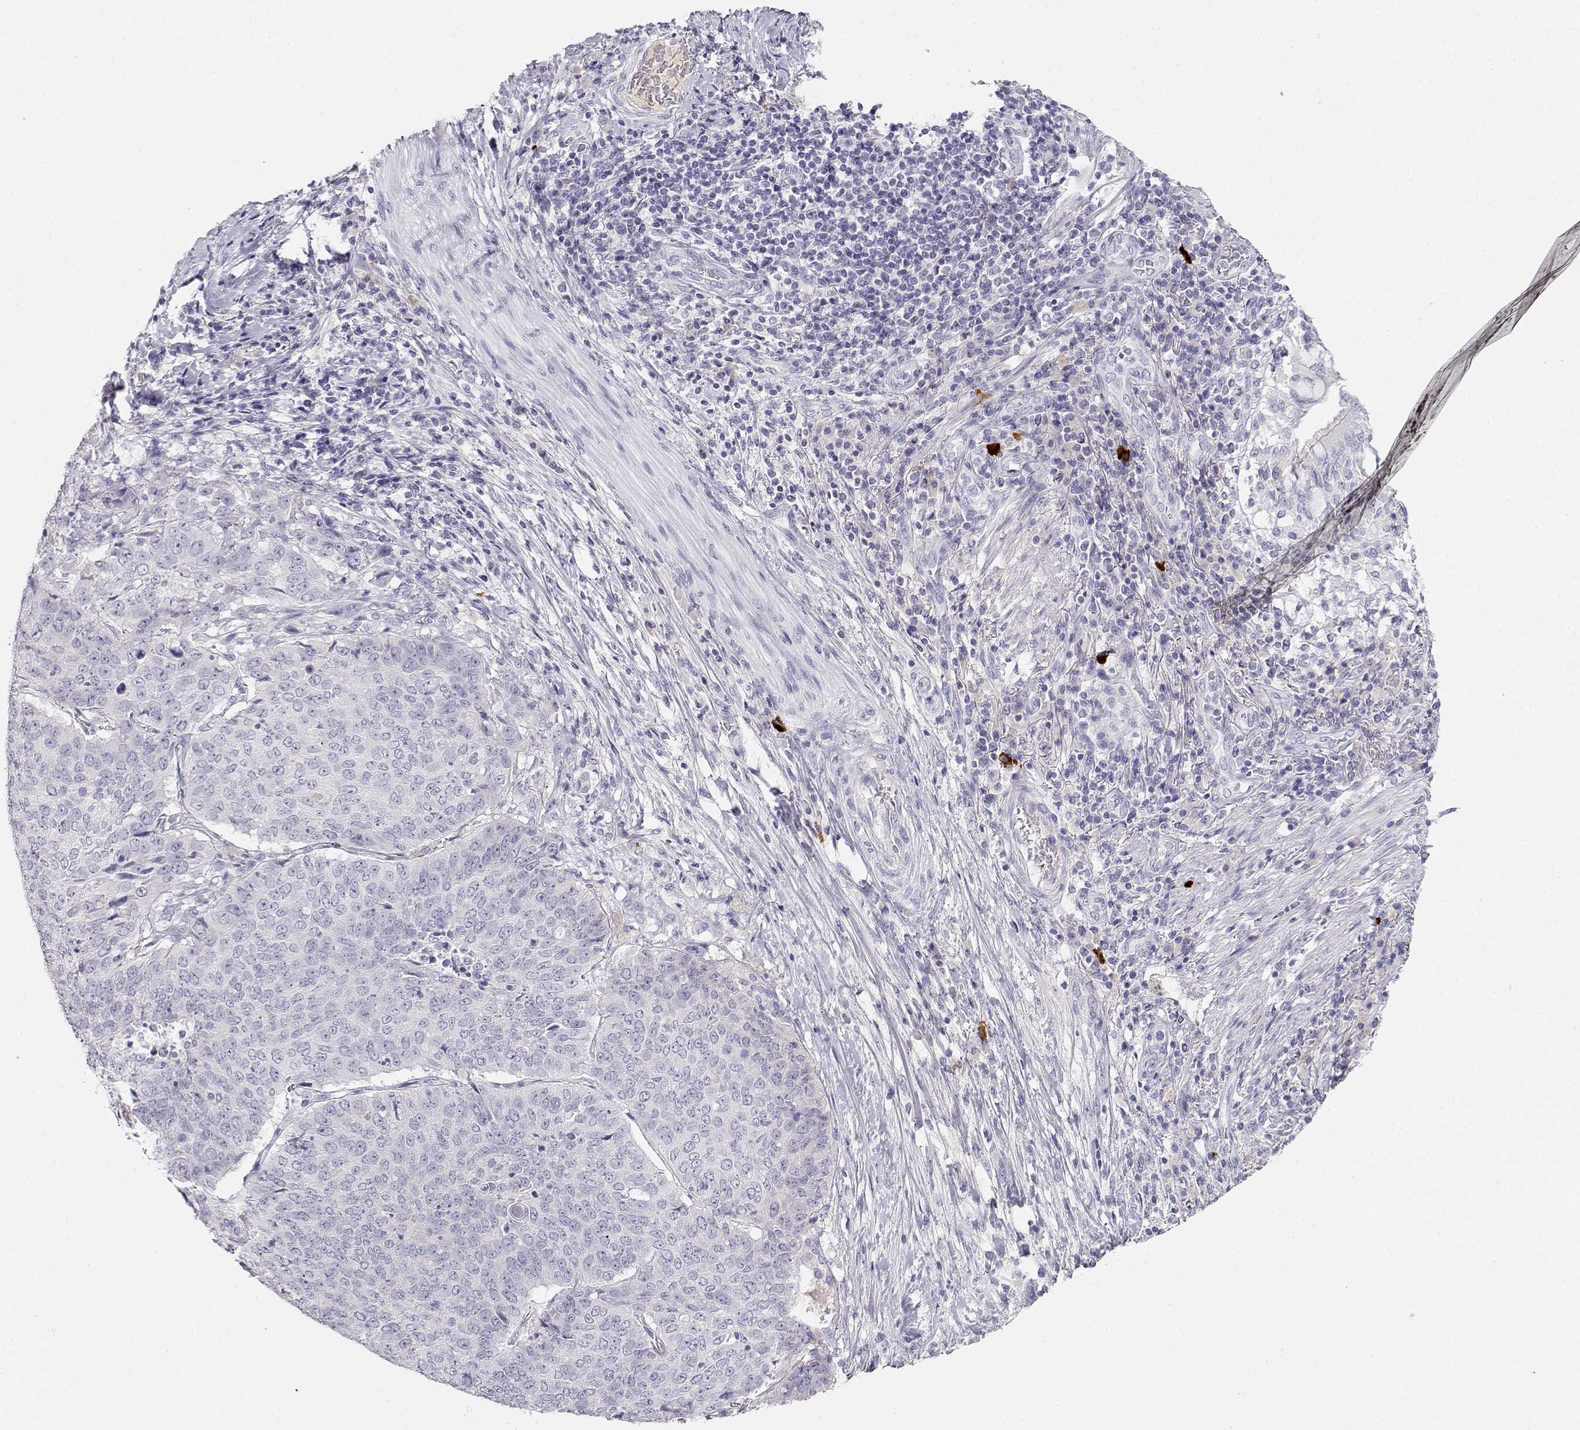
{"staining": {"intensity": "negative", "quantity": "none", "location": "none"}, "tissue": "lung cancer", "cell_type": "Tumor cells", "image_type": "cancer", "snomed": [{"axis": "morphology", "description": "Normal tissue, NOS"}, {"axis": "morphology", "description": "Squamous cell carcinoma, NOS"}, {"axis": "topography", "description": "Bronchus"}, {"axis": "topography", "description": "Lung"}], "caption": "Squamous cell carcinoma (lung) was stained to show a protein in brown. There is no significant positivity in tumor cells. Brightfield microscopy of immunohistochemistry stained with DAB (3,3'-diaminobenzidine) (brown) and hematoxylin (blue), captured at high magnification.", "gene": "GPR174", "patient": {"sex": "male", "age": 64}}